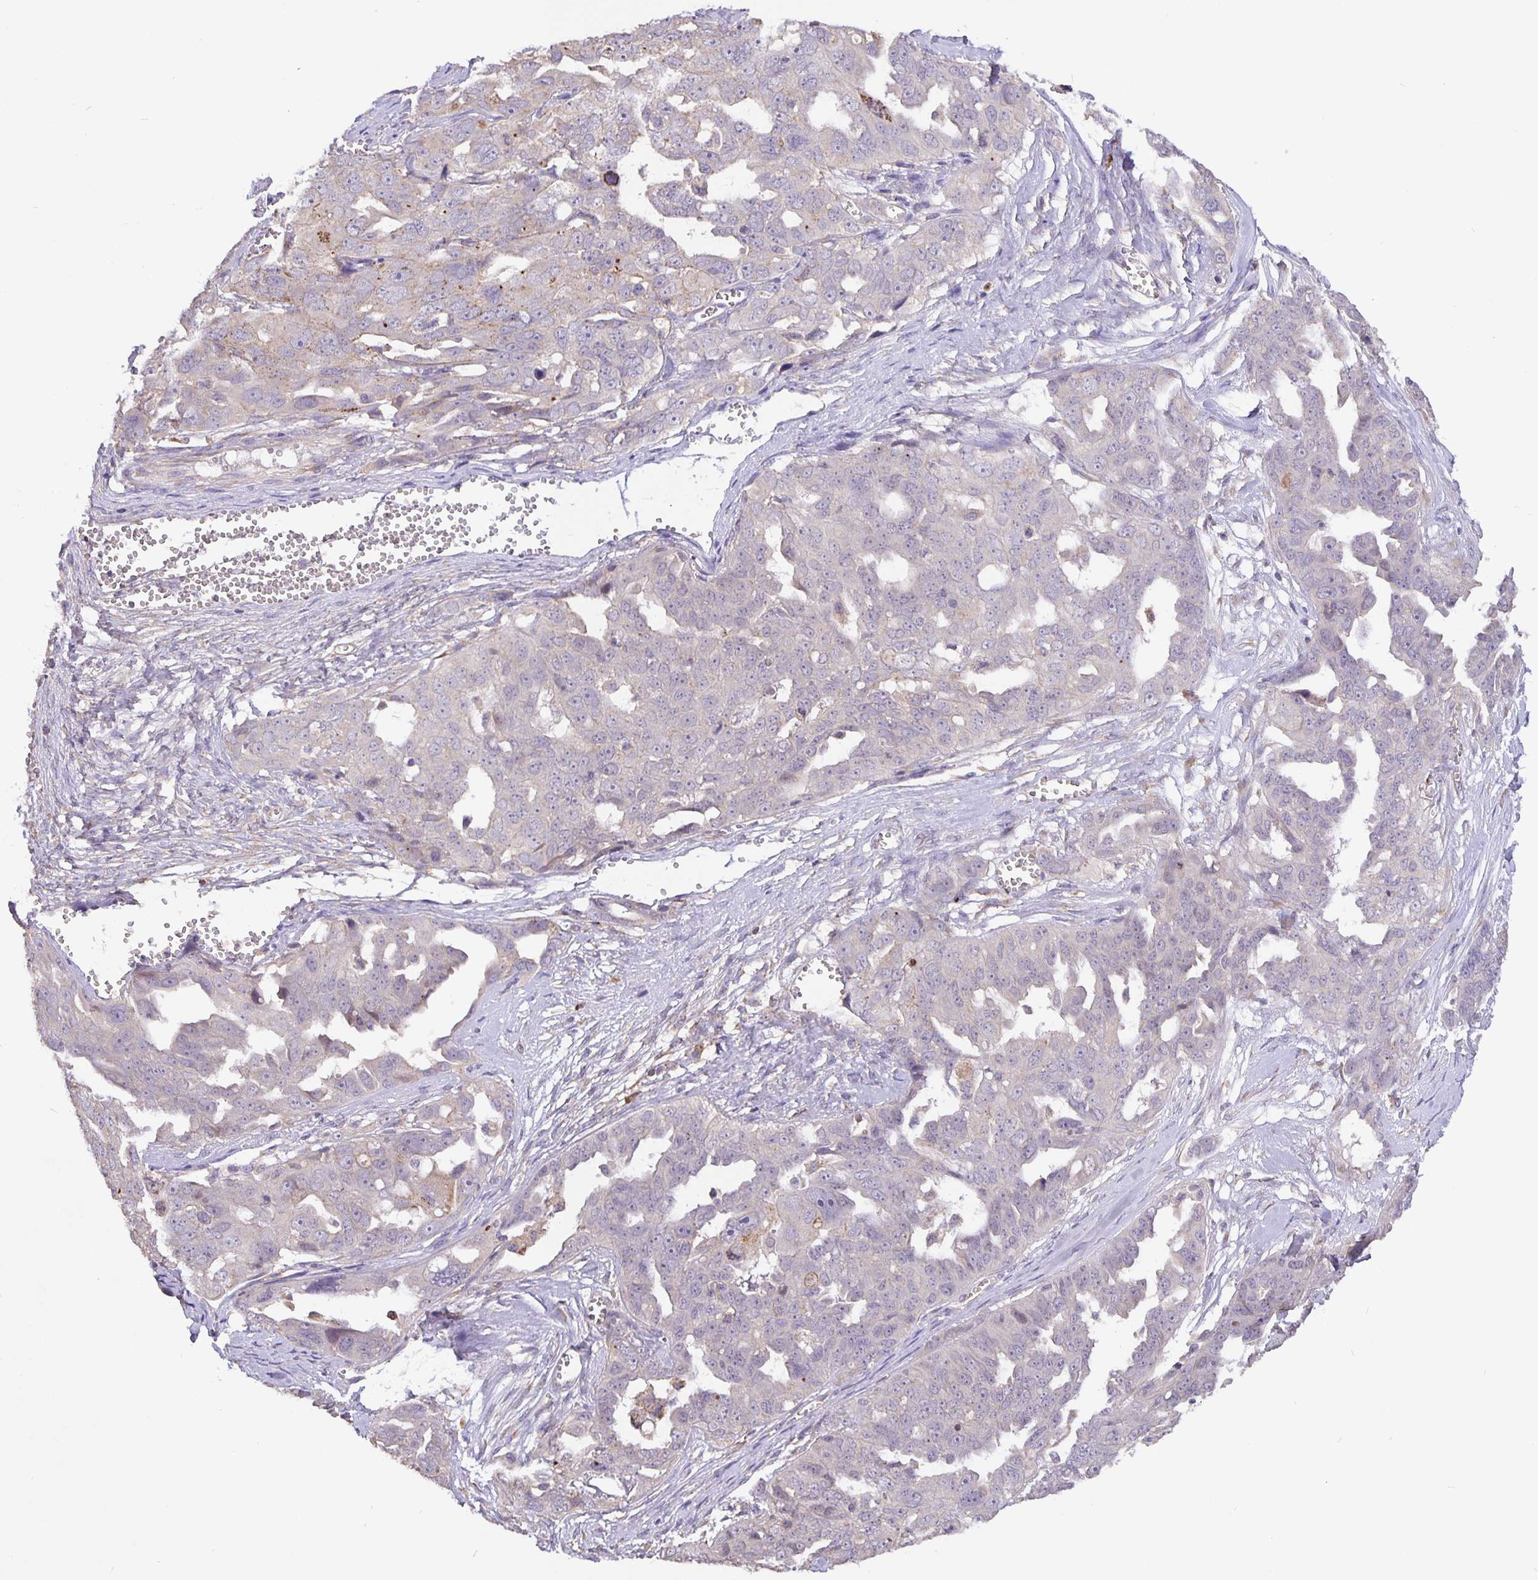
{"staining": {"intensity": "negative", "quantity": "none", "location": "none"}, "tissue": "ovarian cancer", "cell_type": "Tumor cells", "image_type": "cancer", "snomed": [{"axis": "morphology", "description": "Carcinoma, endometroid"}, {"axis": "topography", "description": "Ovary"}], "caption": "Tumor cells are negative for brown protein staining in ovarian endometroid carcinoma.", "gene": "TMEM71", "patient": {"sex": "female", "age": 70}}